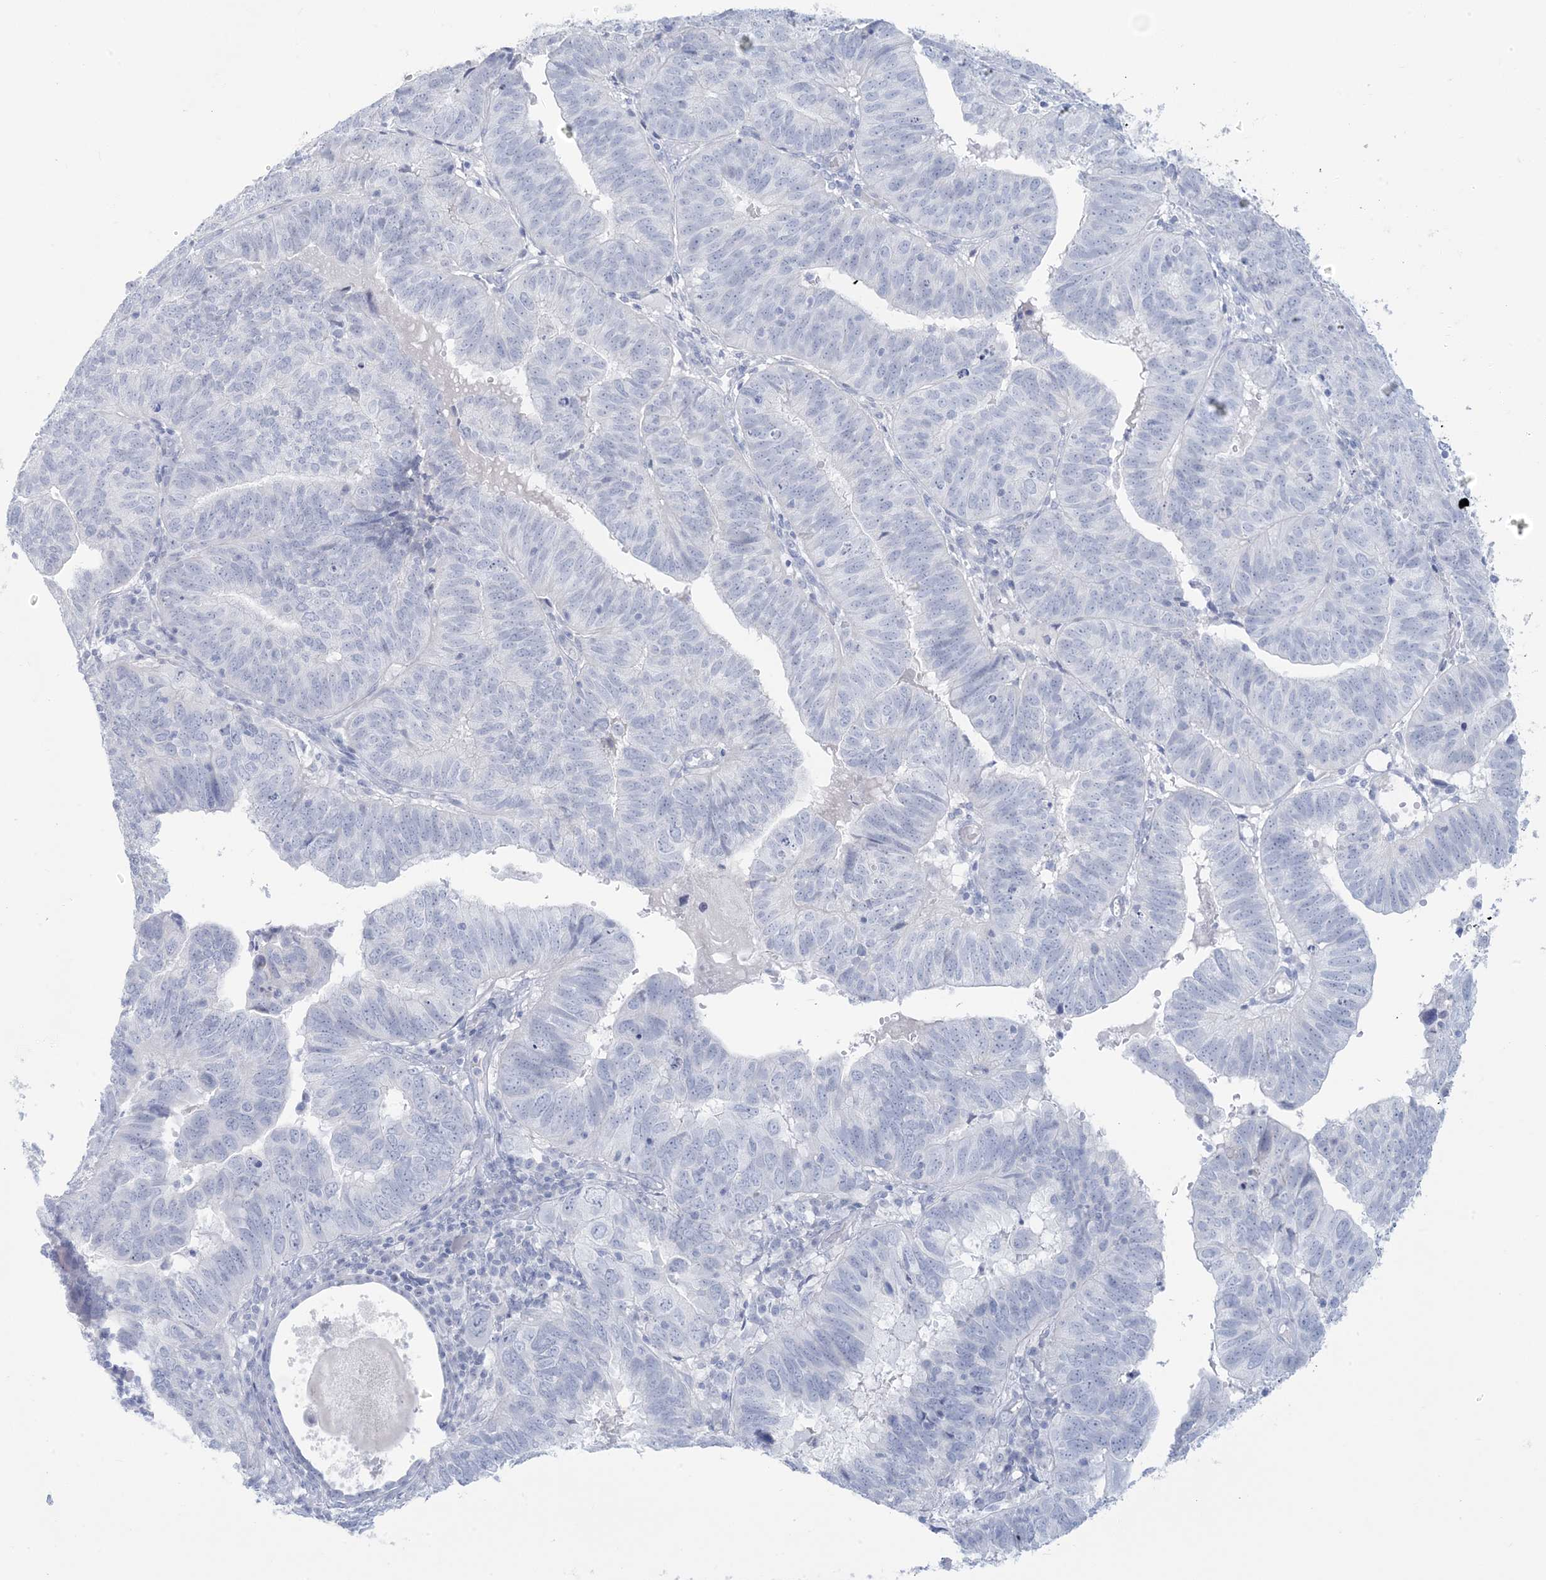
{"staining": {"intensity": "negative", "quantity": "none", "location": "none"}, "tissue": "endometrial cancer", "cell_type": "Tumor cells", "image_type": "cancer", "snomed": [{"axis": "morphology", "description": "Adenocarcinoma, NOS"}, {"axis": "topography", "description": "Uterus"}], "caption": "Tumor cells are negative for protein expression in human adenocarcinoma (endometrial).", "gene": "AGXT", "patient": {"sex": "female", "age": 77}}